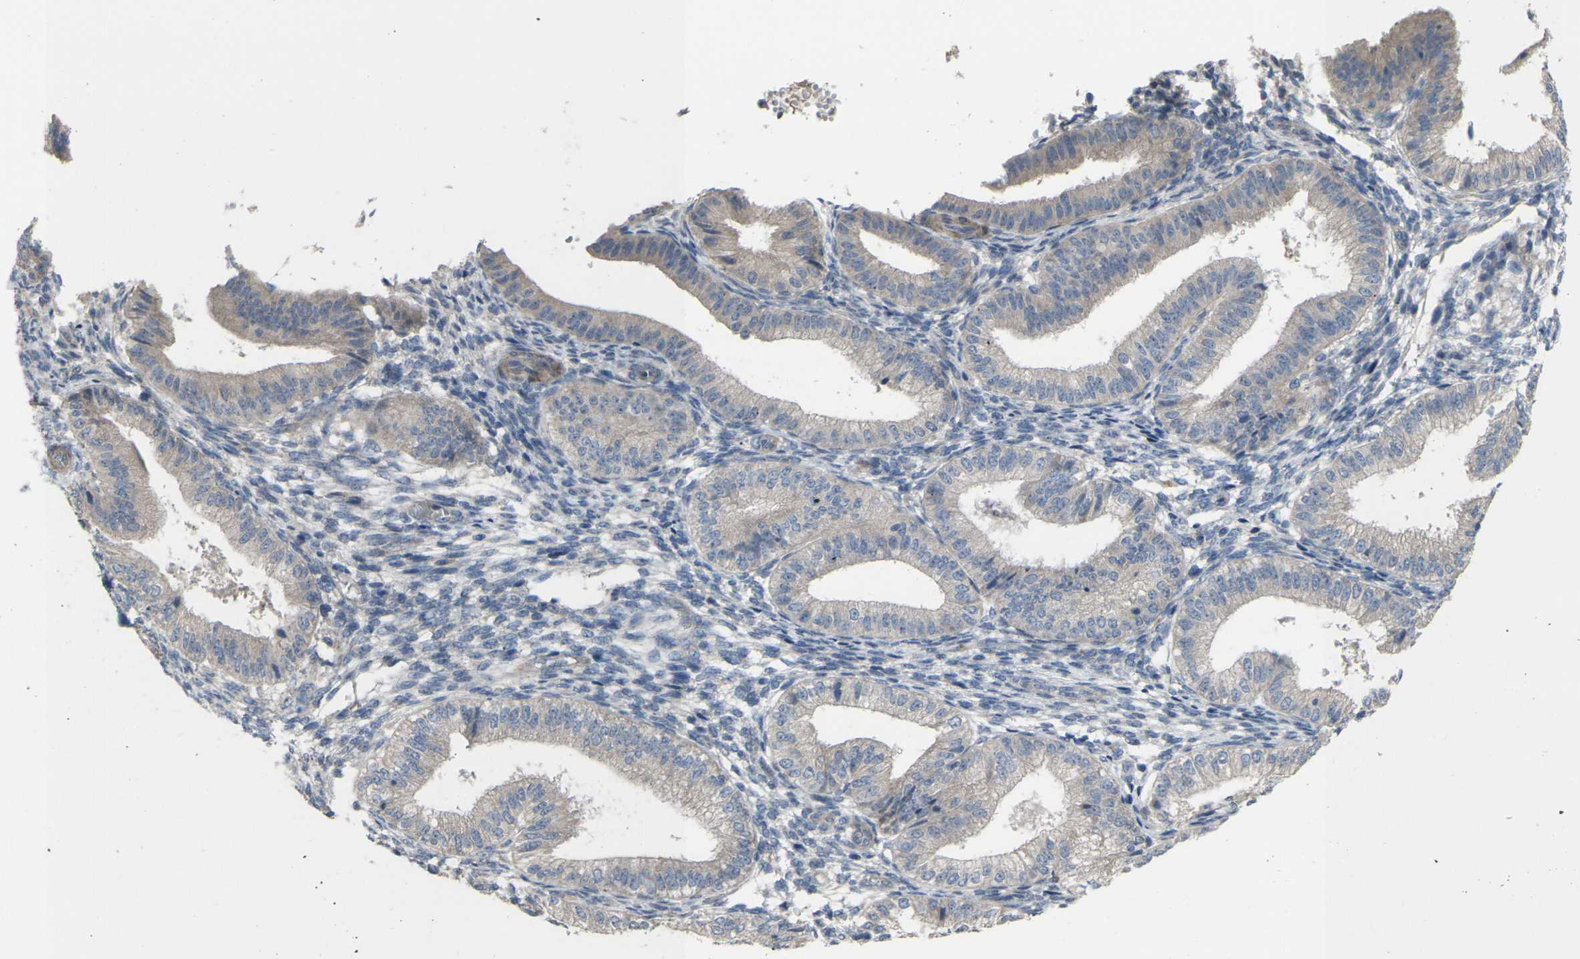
{"staining": {"intensity": "negative", "quantity": "none", "location": "none"}, "tissue": "endometrium", "cell_type": "Cells in endometrial stroma", "image_type": "normal", "snomed": [{"axis": "morphology", "description": "Normal tissue, NOS"}, {"axis": "topography", "description": "Endometrium"}], "caption": "A photomicrograph of endometrium stained for a protein exhibits no brown staining in cells in endometrial stroma. (Stains: DAB (3,3'-diaminobenzidine) immunohistochemistry (IHC) with hematoxylin counter stain, Microscopy: brightfield microscopy at high magnification).", "gene": "CCR10", "patient": {"sex": "female", "age": 39}}